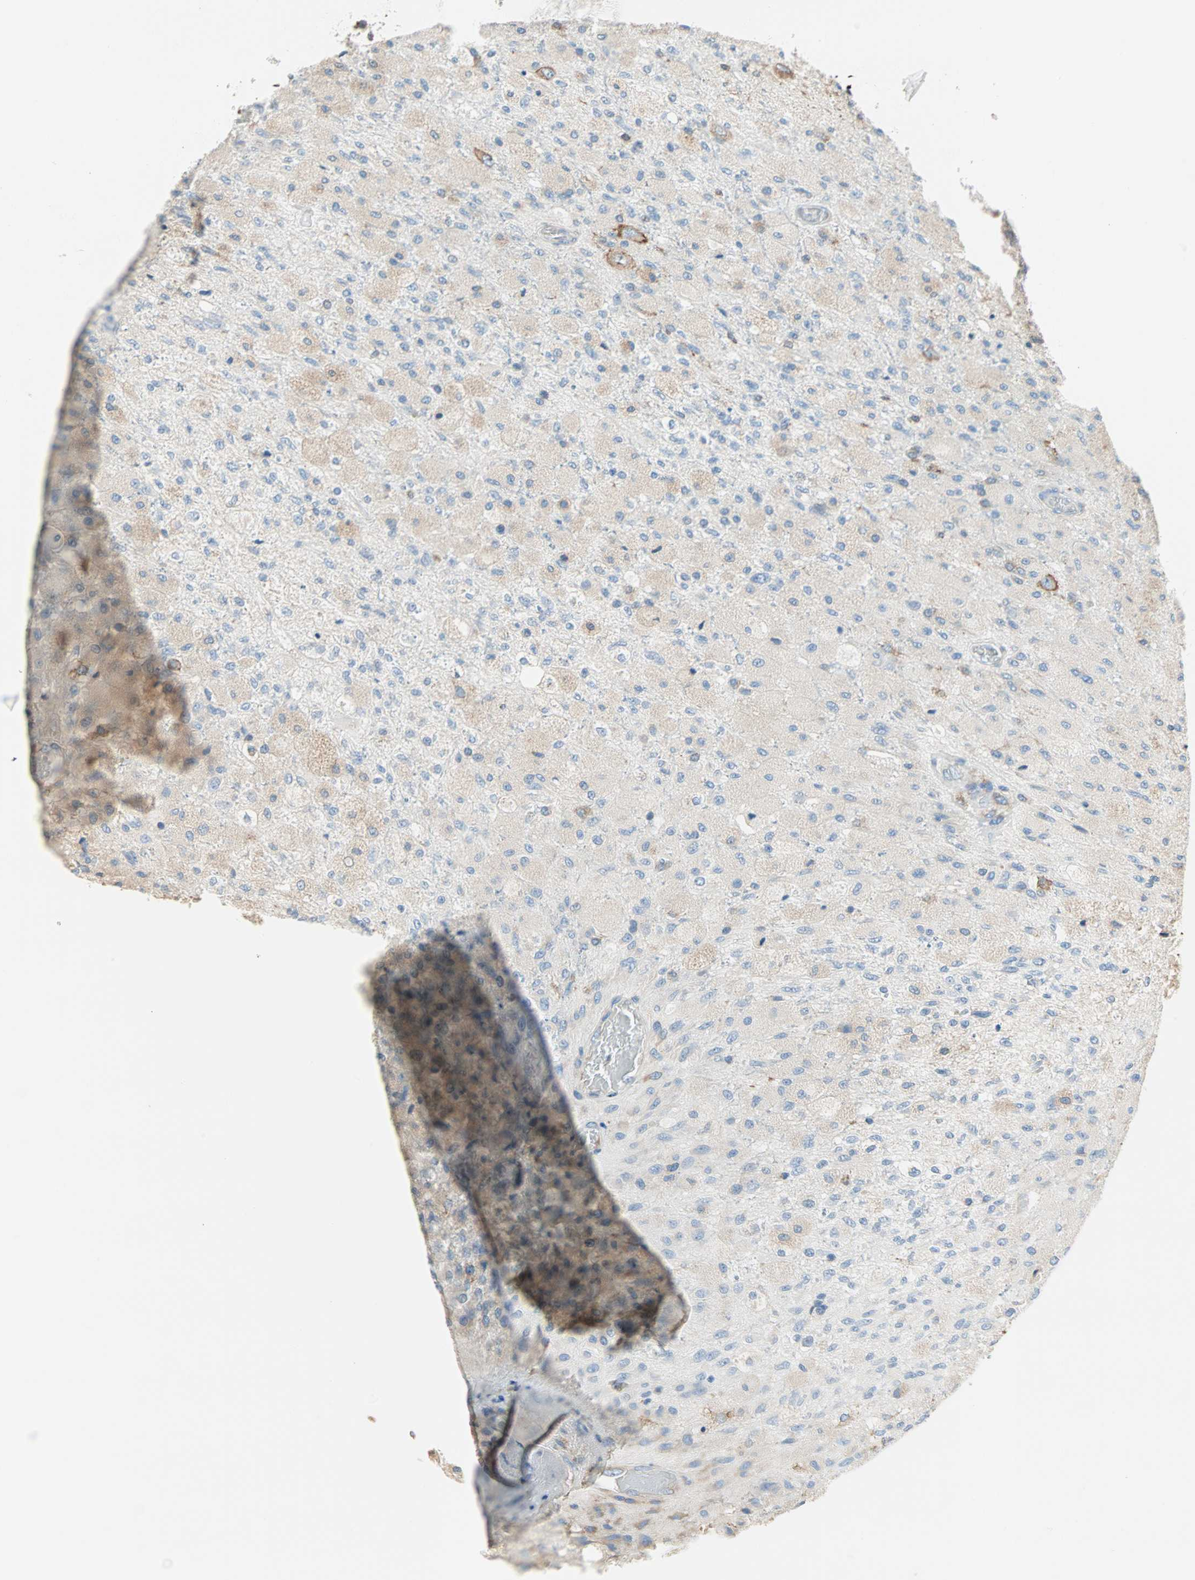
{"staining": {"intensity": "weak", "quantity": "25%-75%", "location": "cytoplasmic/membranous"}, "tissue": "glioma", "cell_type": "Tumor cells", "image_type": "cancer", "snomed": [{"axis": "morphology", "description": "Normal tissue, NOS"}, {"axis": "morphology", "description": "Glioma, malignant, High grade"}, {"axis": "topography", "description": "Cerebral cortex"}], "caption": "Weak cytoplasmic/membranous staining is appreciated in approximately 25%-75% of tumor cells in glioma.", "gene": "PLCXD1", "patient": {"sex": "male", "age": 77}}